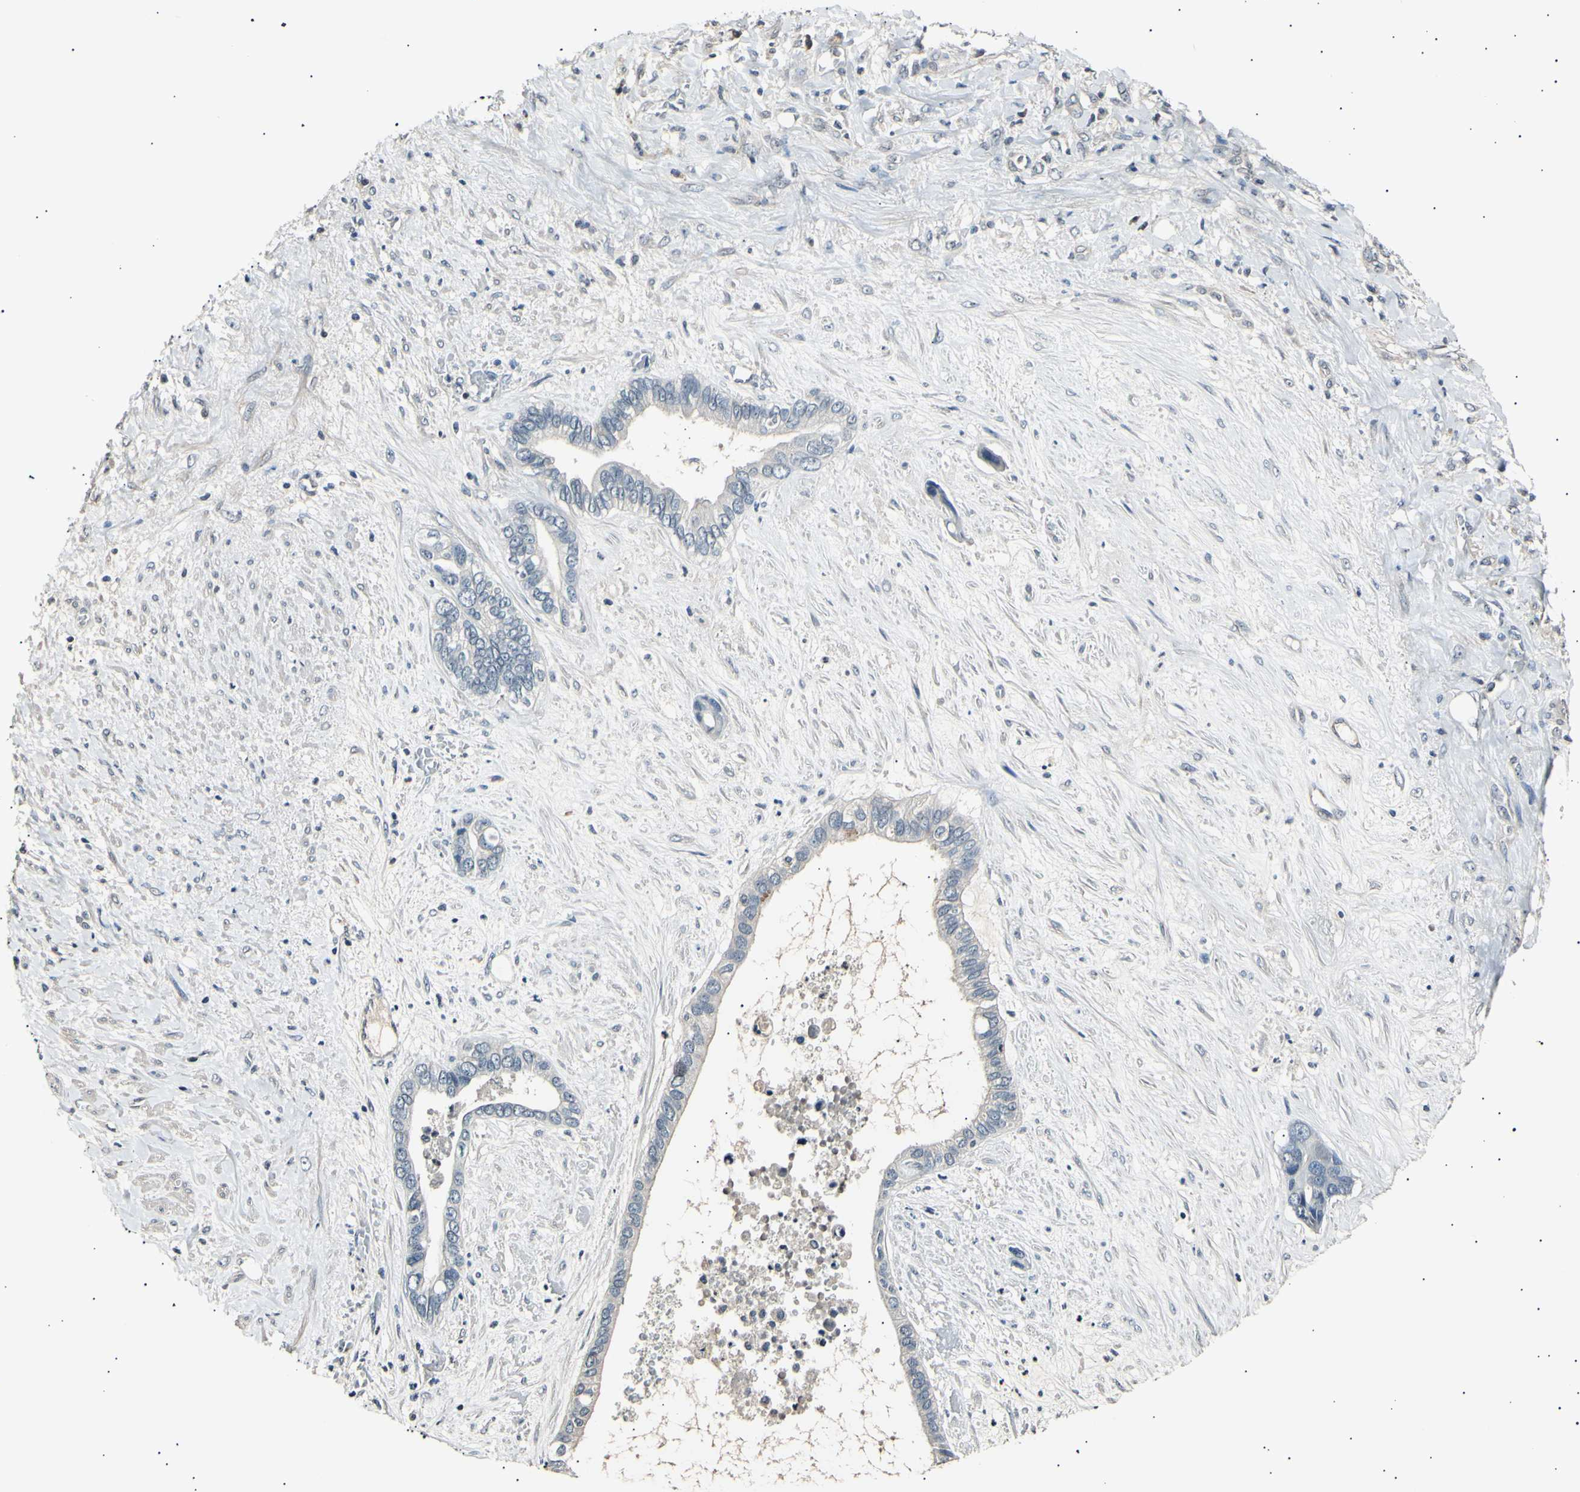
{"staining": {"intensity": "negative", "quantity": "none", "location": "none"}, "tissue": "liver cancer", "cell_type": "Tumor cells", "image_type": "cancer", "snomed": [{"axis": "morphology", "description": "Cholangiocarcinoma"}, {"axis": "topography", "description": "Liver"}], "caption": "Immunohistochemistry (IHC) micrograph of neoplastic tissue: human liver cancer stained with DAB (3,3'-diaminobenzidine) shows no significant protein positivity in tumor cells.", "gene": "AK1", "patient": {"sex": "female", "age": 65}}